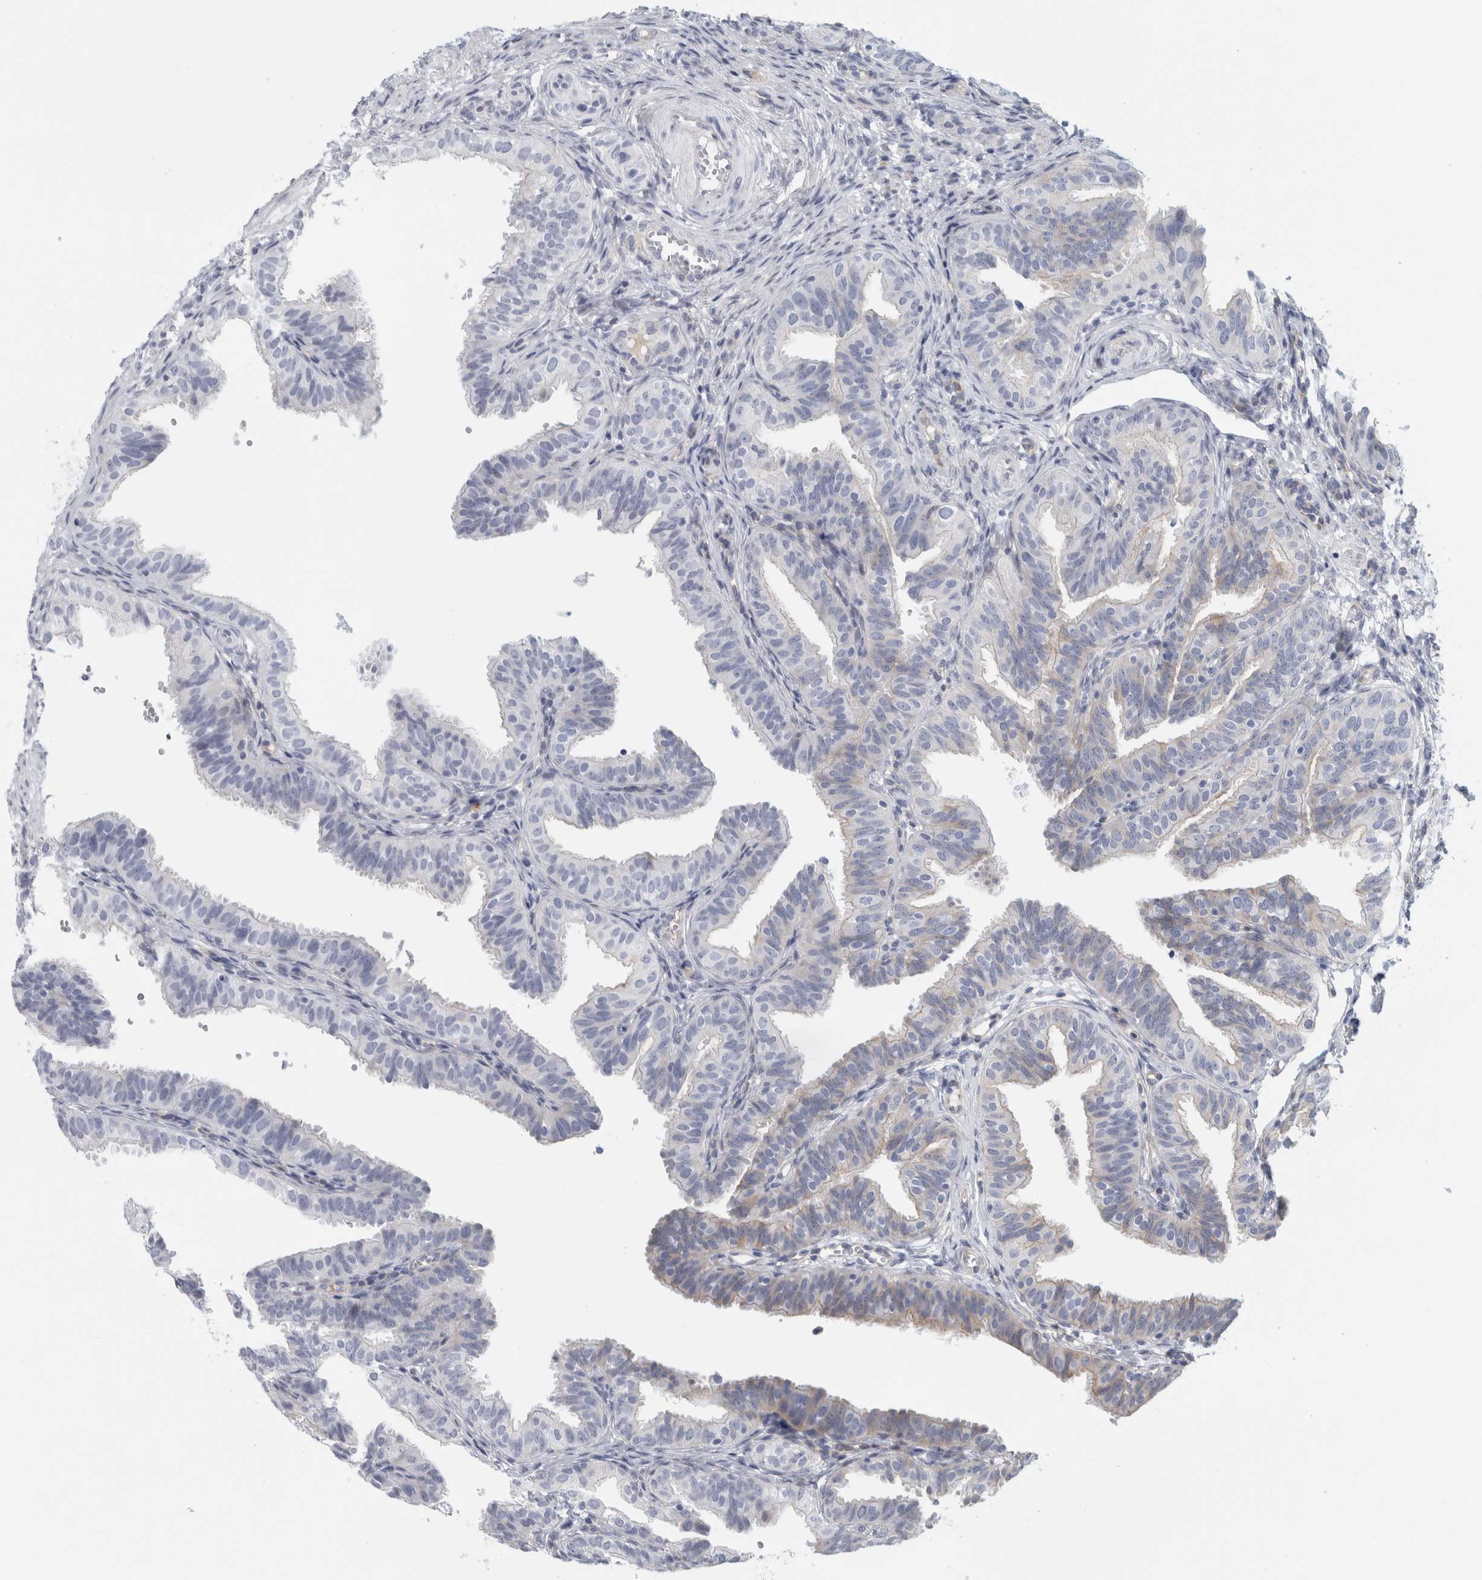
{"staining": {"intensity": "weak", "quantity": "25%-75%", "location": "cytoplasmic/membranous"}, "tissue": "fallopian tube", "cell_type": "Glandular cells", "image_type": "normal", "snomed": [{"axis": "morphology", "description": "Normal tissue, NOS"}, {"axis": "topography", "description": "Fallopian tube"}], "caption": "High-power microscopy captured an immunohistochemistry (IHC) histopathology image of normal fallopian tube, revealing weak cytoplasmic/membranous positivity in about 25%-75% of glandular cells.", "gene": "B3GNT3", "patient": {"sex": "female", "age": 35}}